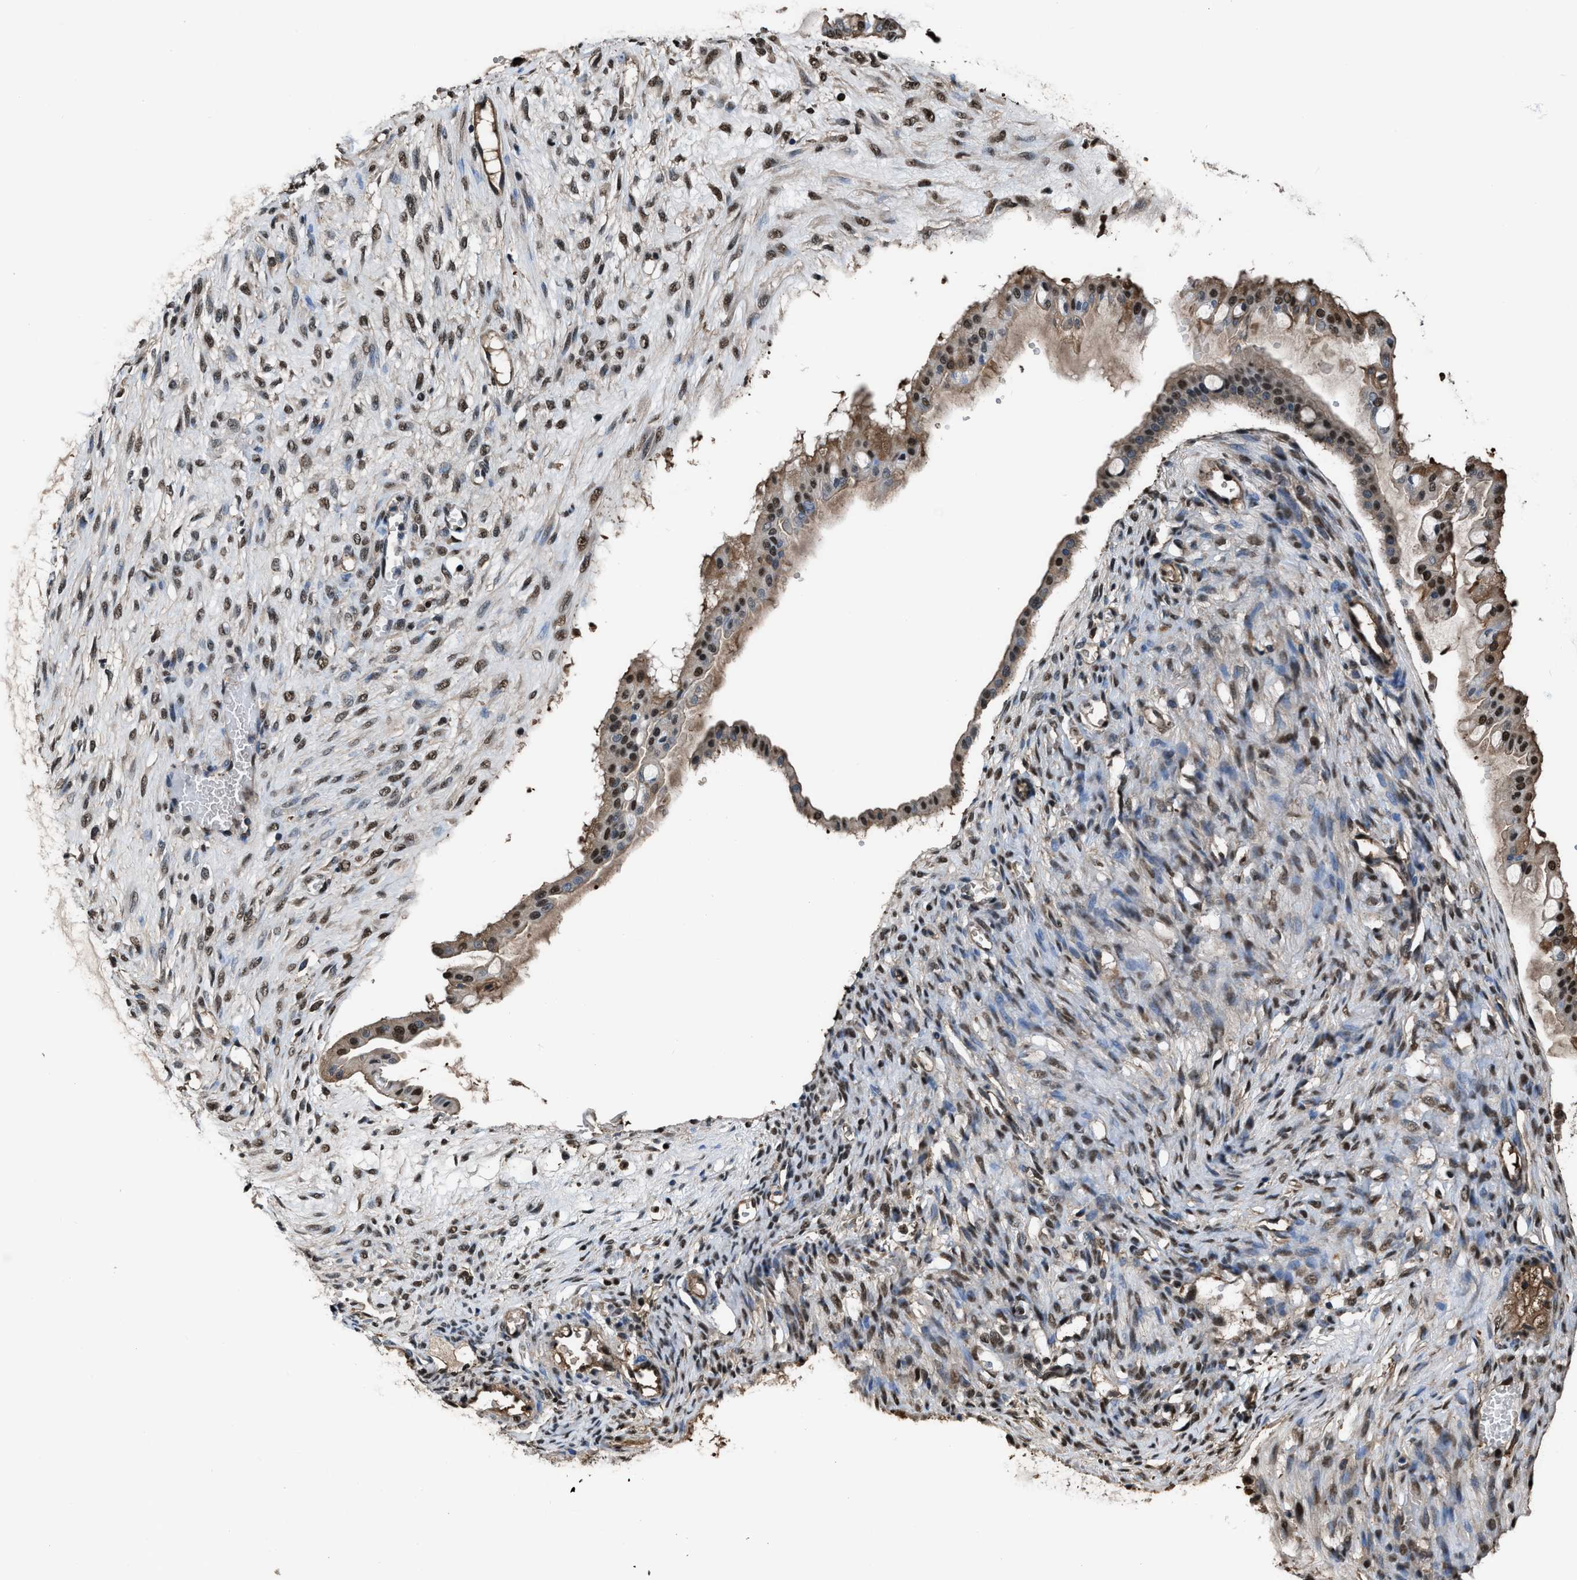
{"staining": {"intensity": "moderate", "quantity": ">75%", "location": "cytoplasmic/membranous,nuclear"}, "tissue": "ovarian cancer", "cell_type": "Tumor cells", "image_type": "cancer", "snomed": [{"axis": "morphology", "description": "Cystadenocarcinoma, mucinous, NOS"}, {"axis": "topography", "description": "Ovary"}], "caption": "Ovarian cancer stained with DAB immunohistochemistry demonstrates medium levels of moderate cytoplasmic/membranous and nuclear positivity in approximately >75% of tumor cells.", "gene": "FNTA", "patient": {"sex": "female", "age": 73}}